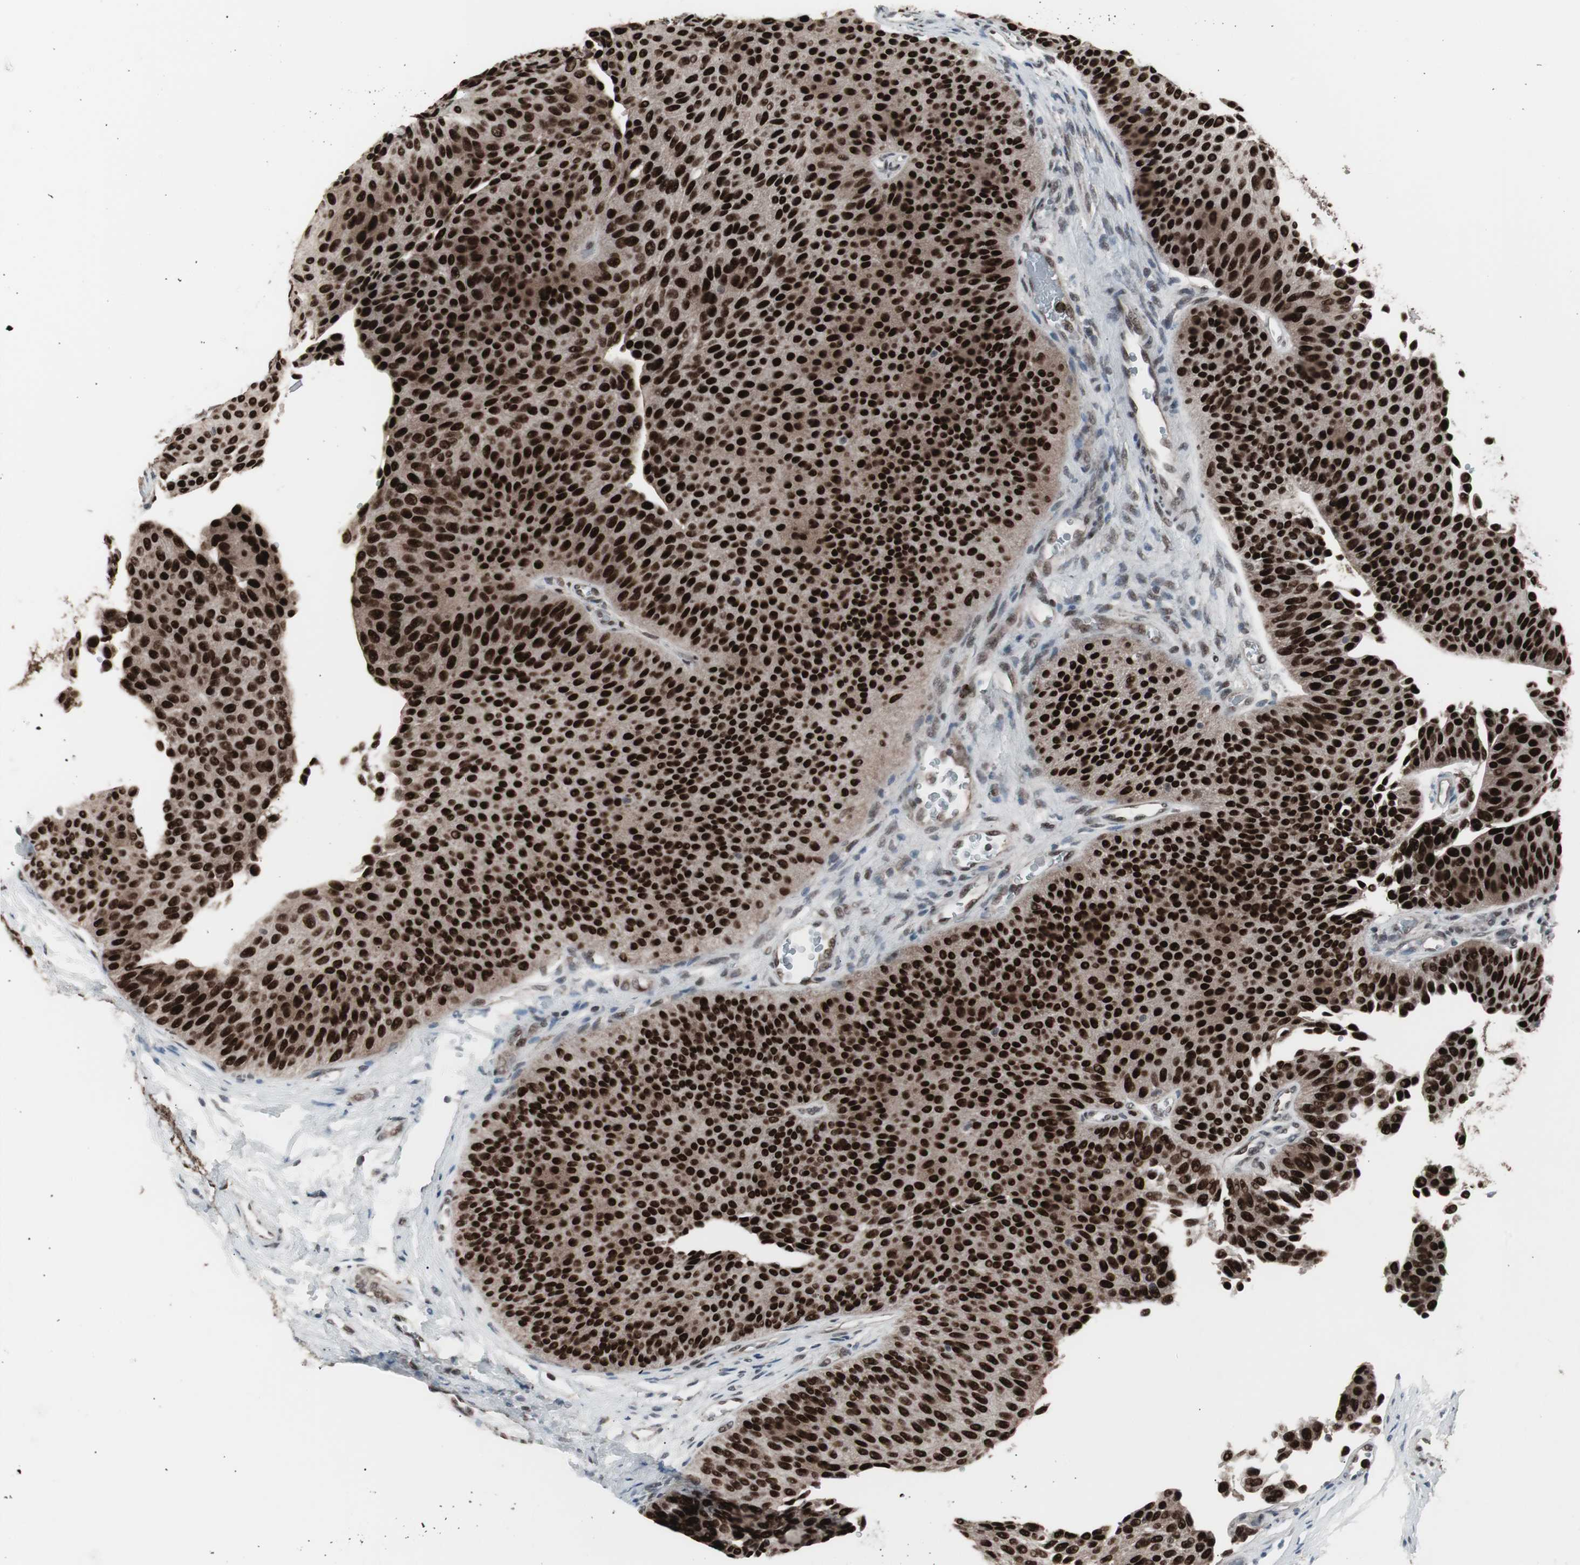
{"staining": {"intensity": "strong", "quantity": ">75%", "location": "nuclear"}, "tissue": "urothelial cancer", "cell_type": "Tumor cells", "image_type": "cancer", "snomed": [{"axis": "morphology", "description": "Urothelial carcinoma, Low grade"}, {"axis": "topography", "description": "Urinary bladder"}], "caption": "A high amount of strong nuclear staining is present in approximately >75% of tumor cells in urothelial carcinoma (low-grade) tissue.", "gene": "RXRA", "patient": {"sex": "female", "age": 60}}